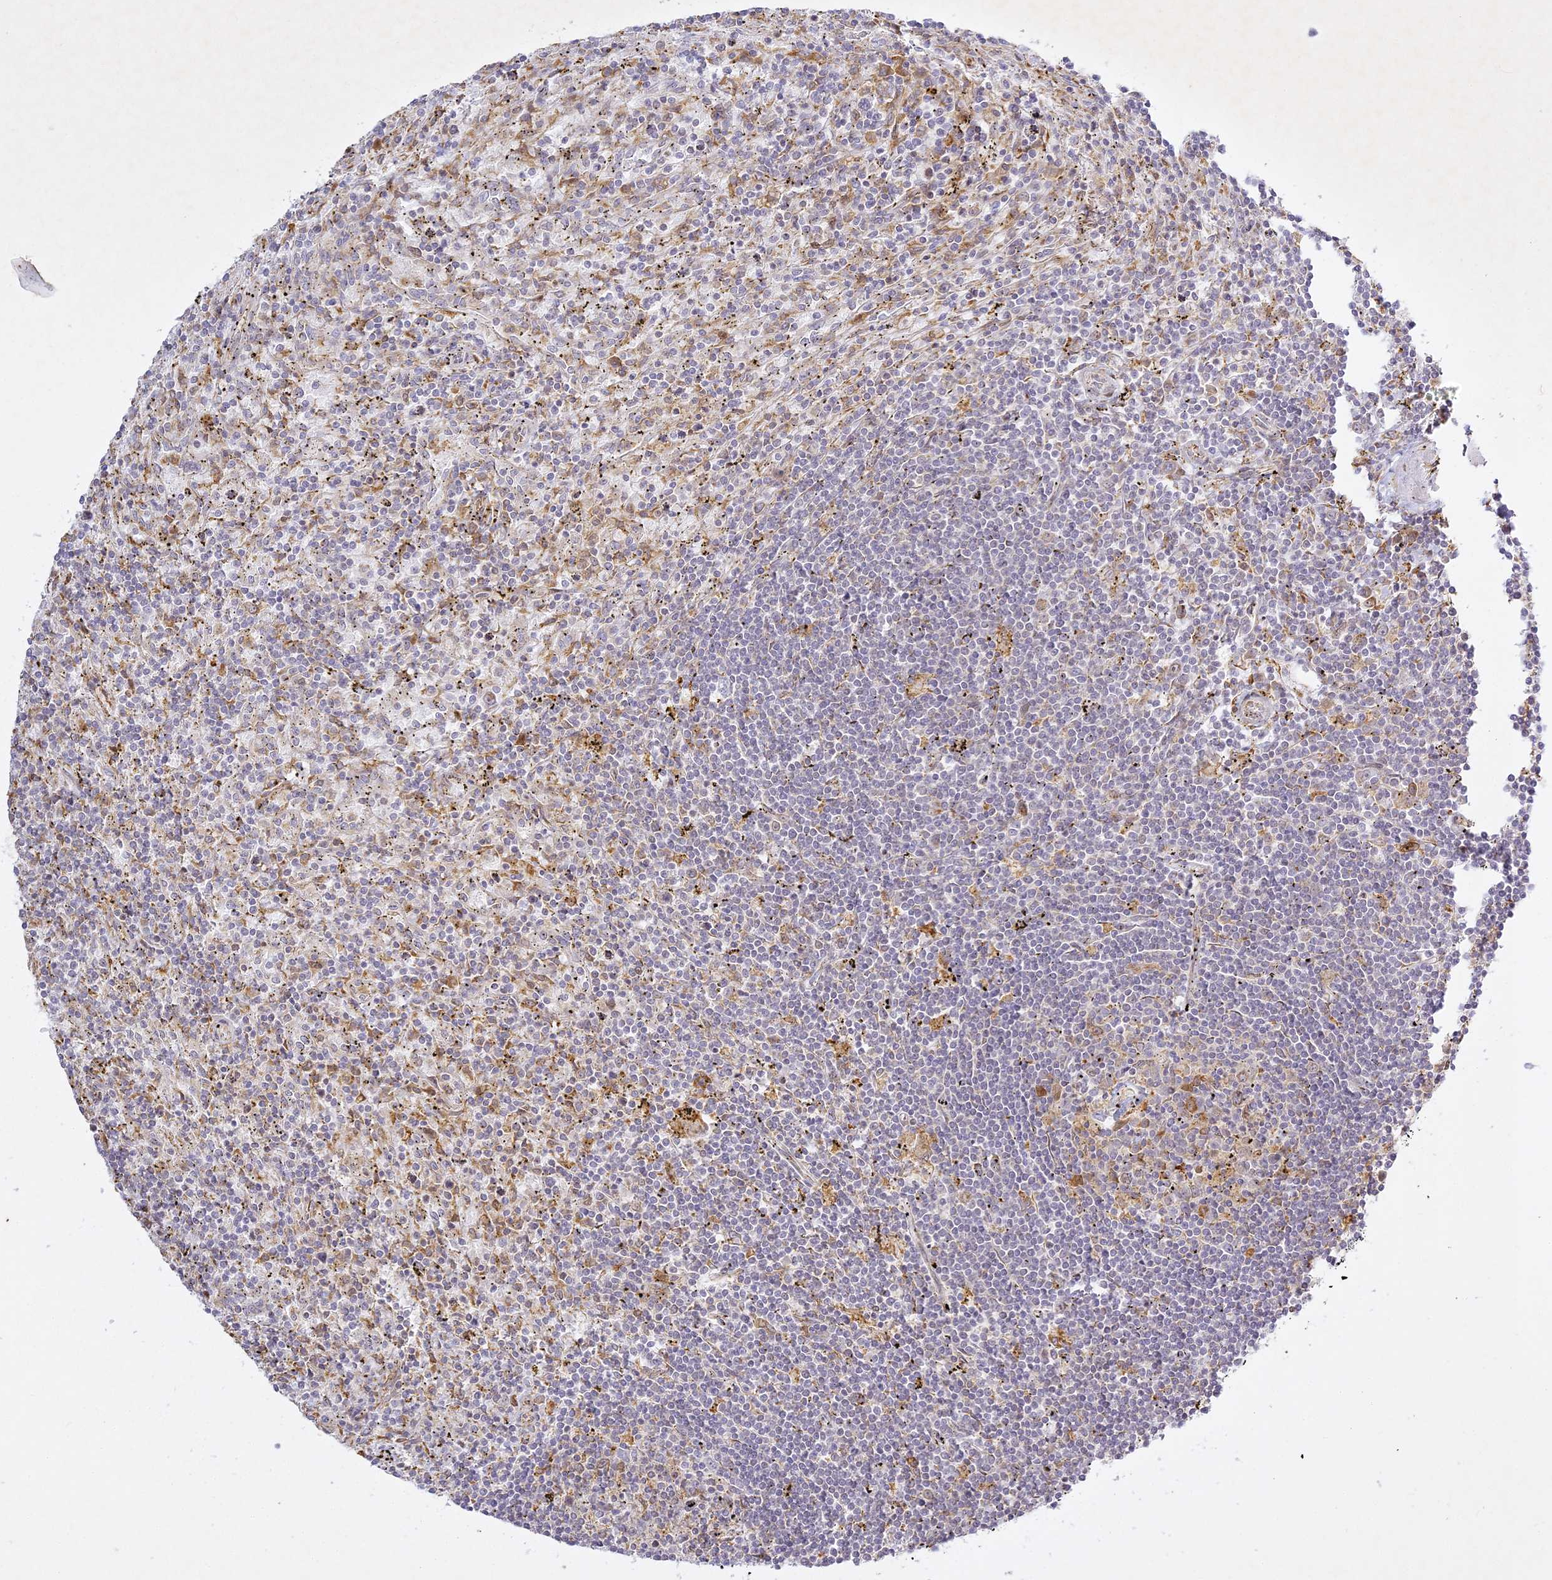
{"staining": {"intensity": "negative", "quantity": "none", "location": "none"}, "tissue": "lymphoma", "cell_type": "Tumor cells", "image_type": "cancer", "snomed": [{"axis": "morphology", "description": "Malignant lymphoma, non-Hodgkin's type, Low grade"}, {"axis": "topography", "description": "Spleen"}], "caption": "An immunohistochemistry histopathology image of malignant lymphoma, non-Hodgkin's type (low-grade) is shown. There is no staining in tumor cells of malignant lymphoma, non-Hodgkin's type (low-grade).", "gene": "SLC30A5", "patient": {"sex": "male", "age": 76}}